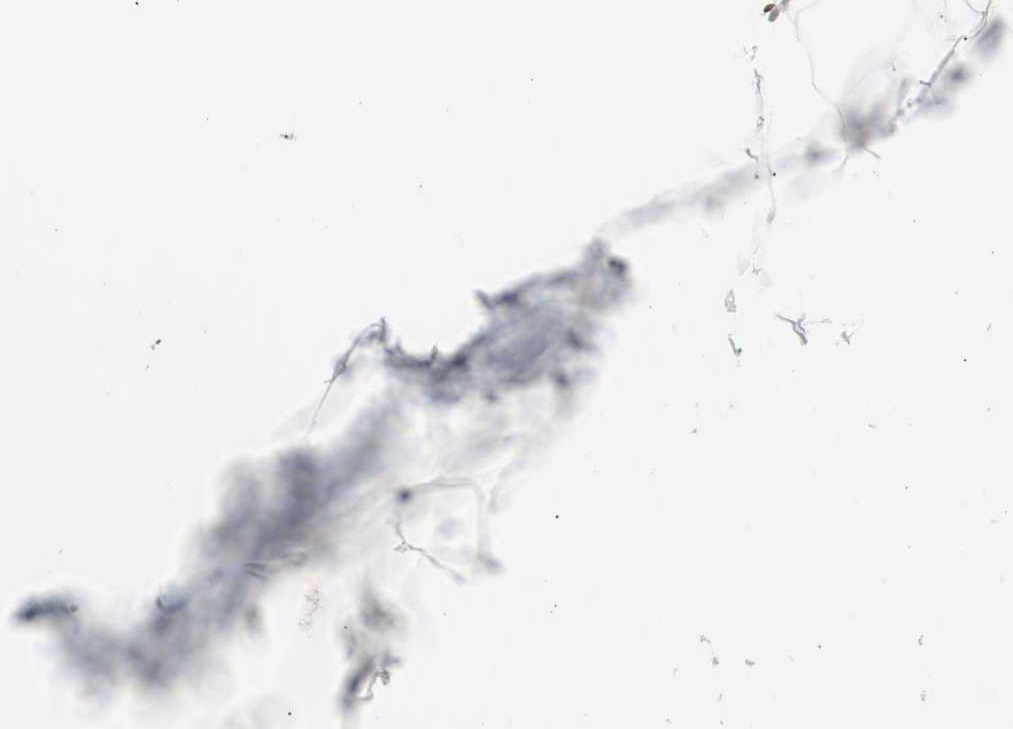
{"staining": {"intensity": "negative", "quantity": "none", "location": "none"}, "tissue": "adipose tissue", "cell_type": "Adipocytes", "image_type": "normal", "snomed": [{"axis": "morphology", "description": "Normal tissue, NOS"}, {"axis": "topography", "description": "Soft tissue"}], "caption": "A high-resolution micrograph shows immunohistochemistry (IHC) staining of benign adipose tissue, which displays no significant staining in adipocytes. Nuclei are stained in blue.", "gene": "BBC3", "patient": {"sex": "male", "age": 72}}